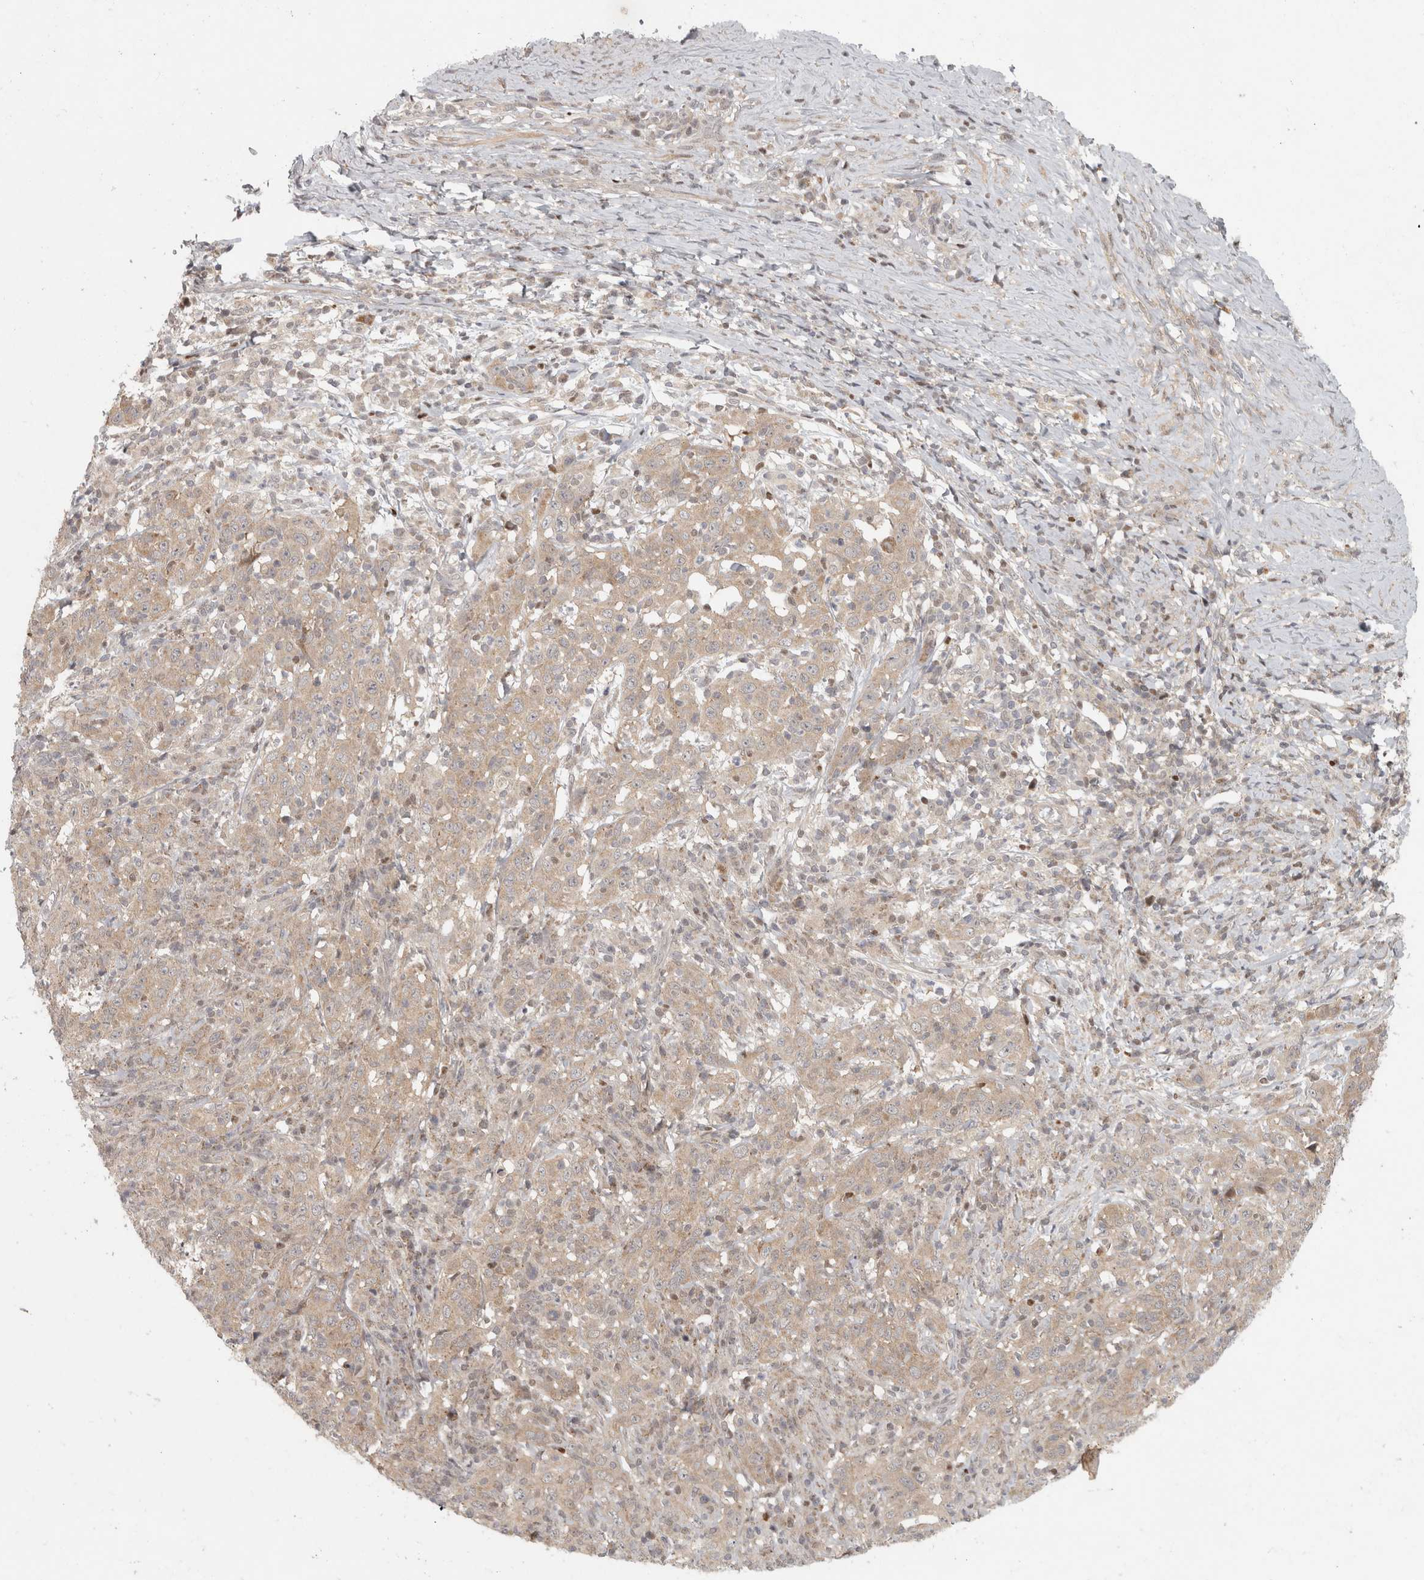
{"staining": {"intensity": "weak", "quantity": ">75%", "location": "cytoplasmic/membranous"}, "tissue": "cervical cancer", "cell_type": "Tumor cells", "image_type": "cancer", "snomed": [{"axis": "morphology", "description": "Squamous cell carcinoma, NOS"}, {"axis": "topography", "description": "Cervix"}], "caption": "Tumor cells exhibit low levels of weak cytoplasmic/membranous positivity in about >75% of cells in squamous cell carcinoma (cervical).", "gene": "KDM8", "patient": {"sex": "female", "age": 46}}